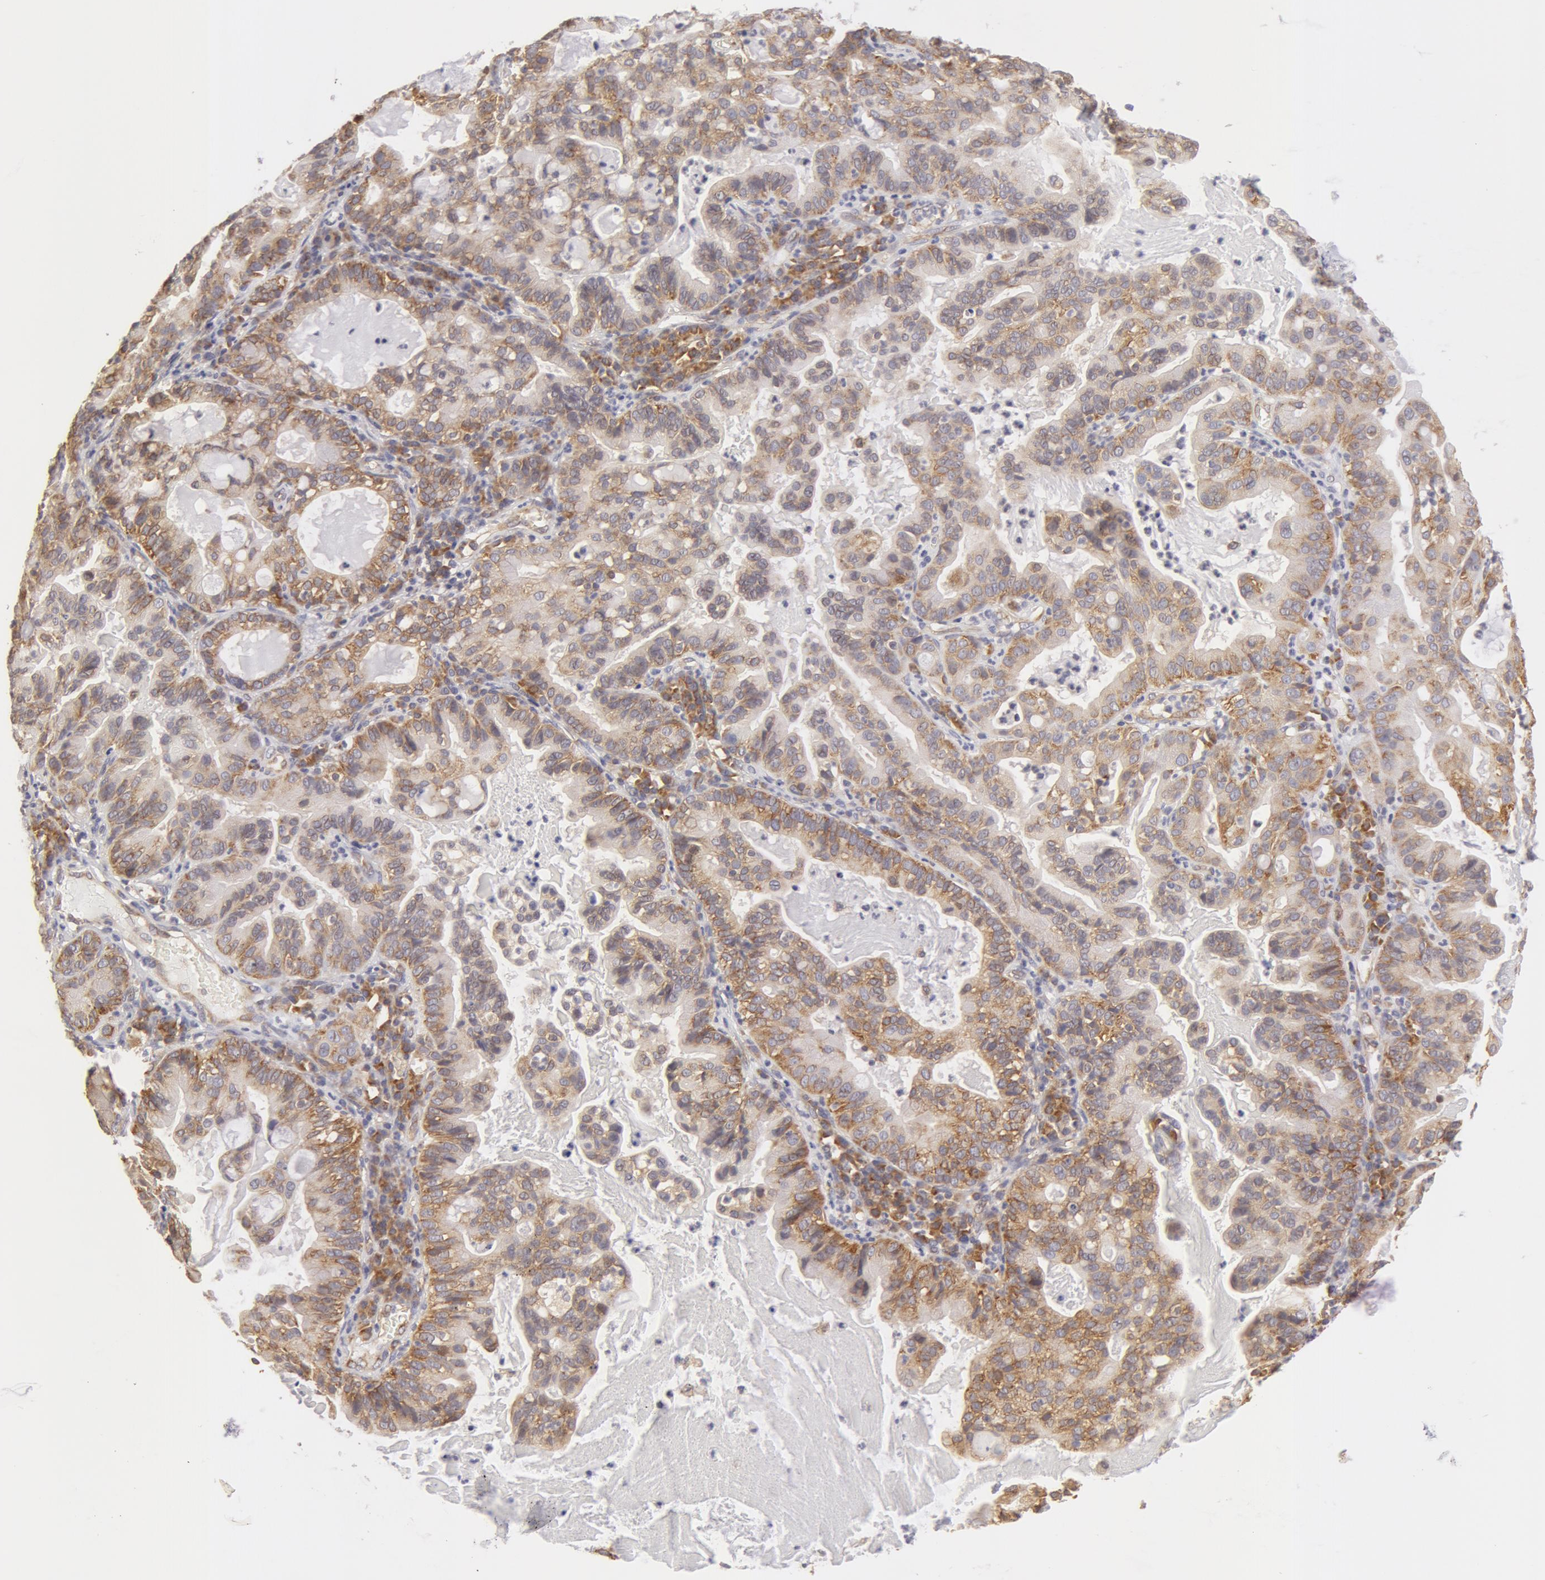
{"staining": {"intensity": "weak", "quantity": "25%-75%", "location": "cytoplasmic/membranous"}, "tissue": "cervical cancer", "cell_type": "Tumor cells", "image_type": "cancer", "snomed": [{"axis": "morphology", "description": "Adenocarcinoma, NOS"}, {"axis": "topography", "description": "Cervix"}], "caption": "Human adenocarcinoma (cervical) stained with a brown dye reveals weak cytoplasmic/membranous positive expression in about 25%-75% of tumor cells.", "gene": "DDX3Y", "patient": {"sex": "female", "age": 41}}